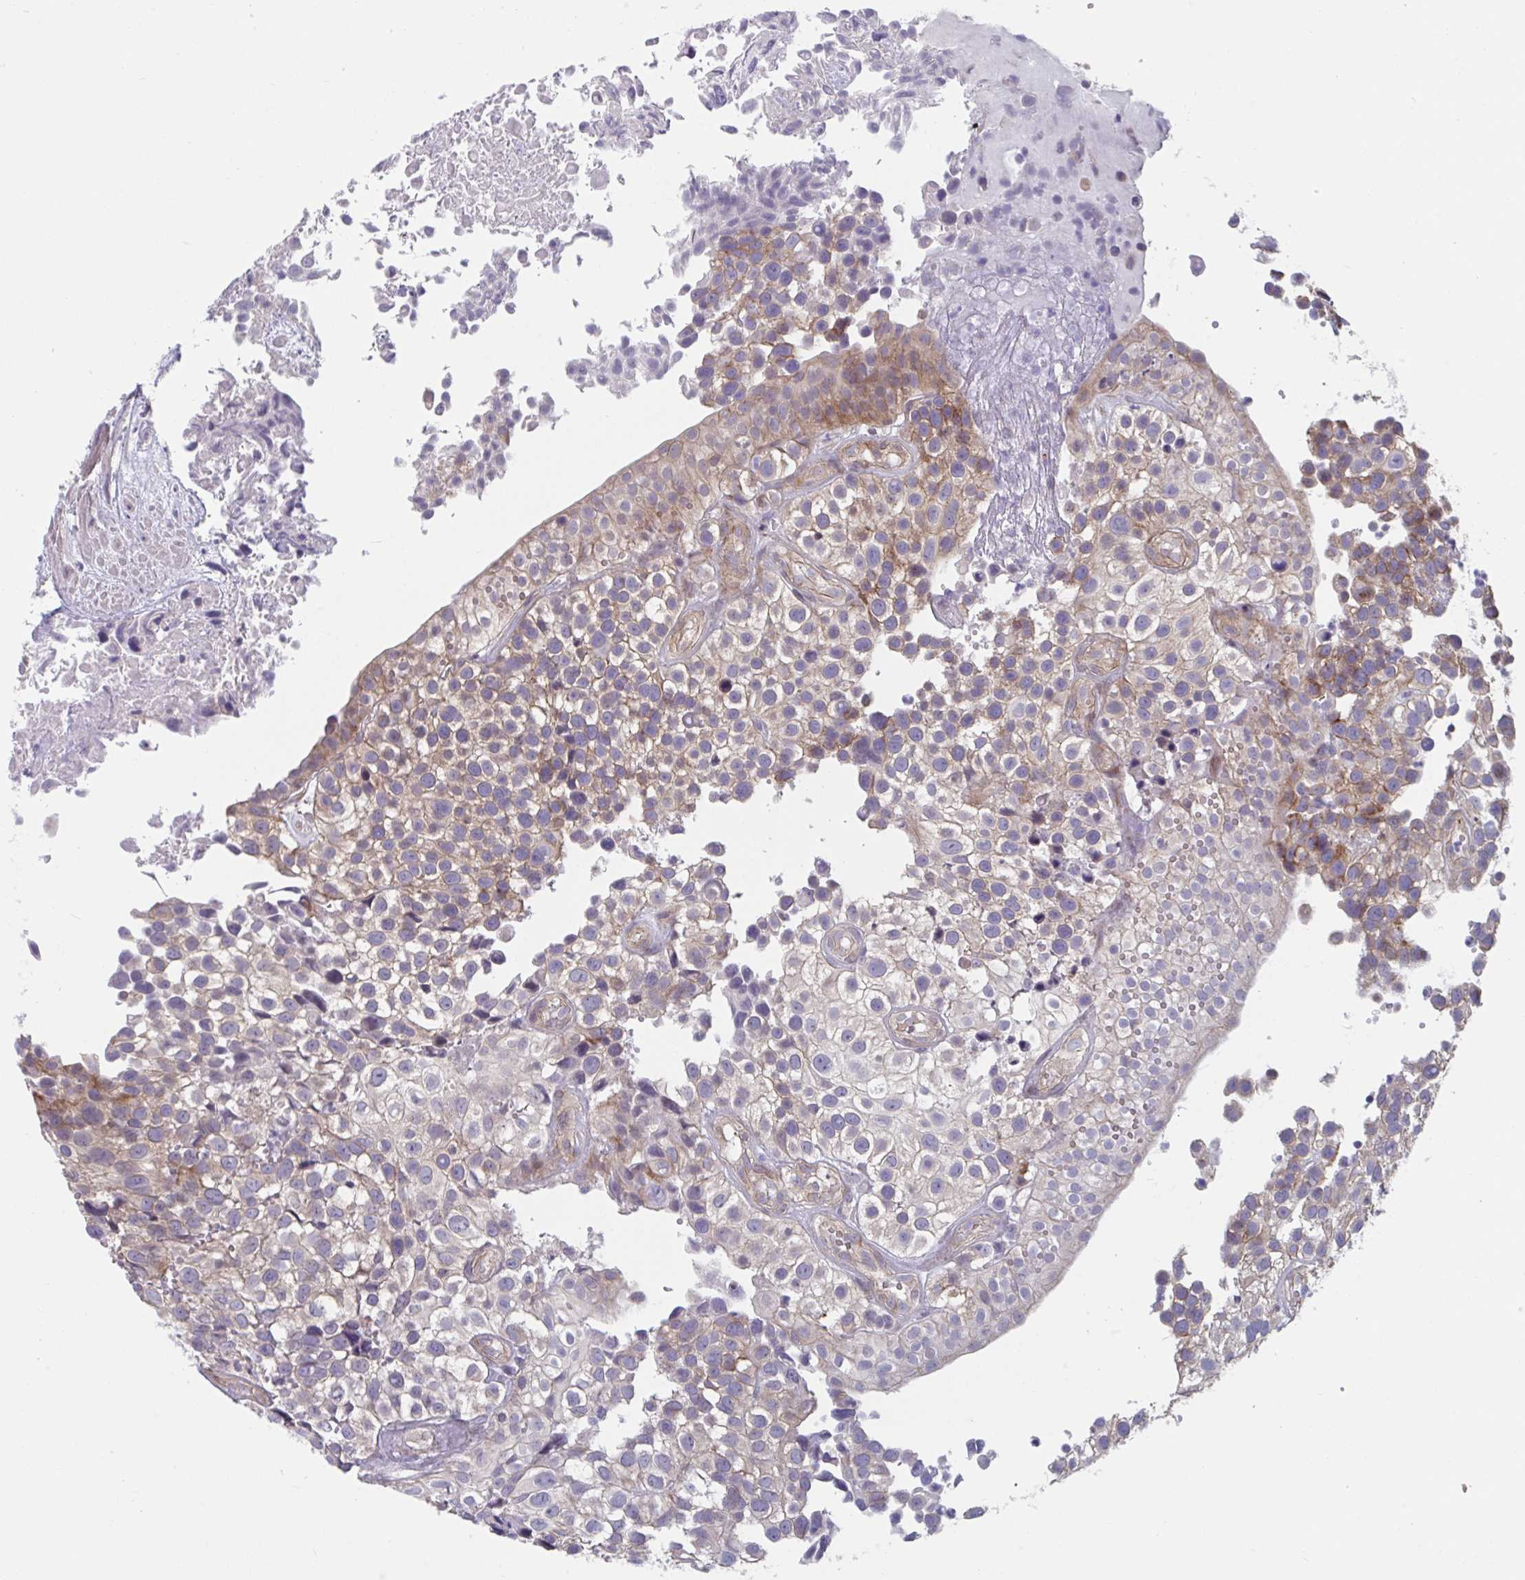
{"staining": {"intensity": "weak", "quantity": "25%-75%", "location": "cytoplasmic/membranous"}, "tissue": "urothelial cancer", "cell_type": "Tumor cells", "image_type": "cancer", "snomed": [{"axis": "morphology", "description": "Urothelial carcinoma, High grade"}, {"axis": "topography", "description": "Urinary bladder"}], "caption": "An image of urothelial cancer stained for a protein shows weak cytoplasmic/membranous brown staining in tumor cells.", "gene": "TNFSF10", "patient": {"sex": "male", "age": 56}}